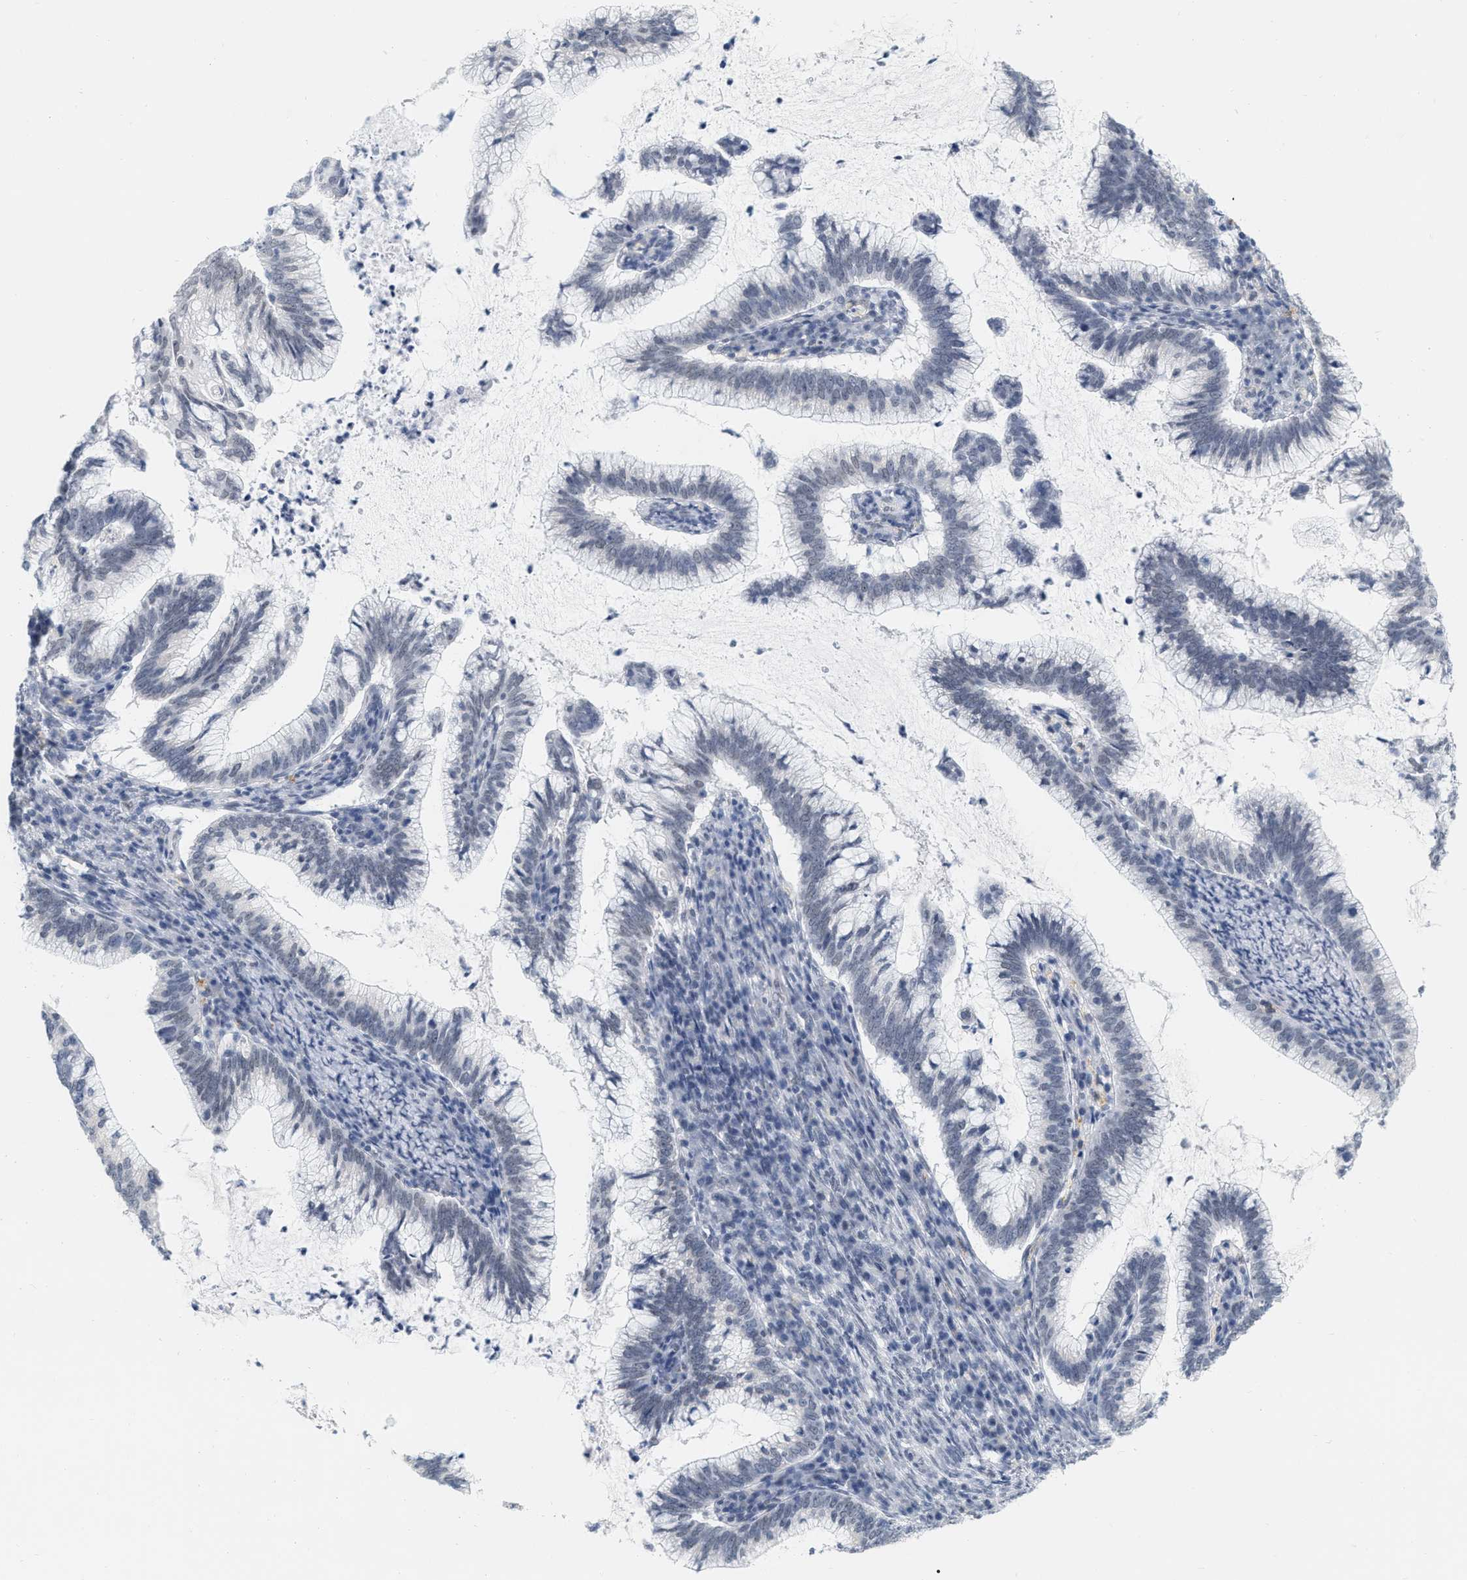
{"staining": {"intensity": "negative", "quantity": "none", "location": "none"}, "tissue": "cervical cancer", "cell_type": "Tumor cells", "image_type": "cancer", "snomed": [{"axis": "morphology", "description": "Adenocarcinoma, NOS"}, {"axis": "topography", "description": "Cervix"}], "caption": "Tumor cells are negative for brown protein staining in cervical cancer (adenocarcinoma).", "gene": "XIRP1", "patient": {"sex": "female", "age": 36}}